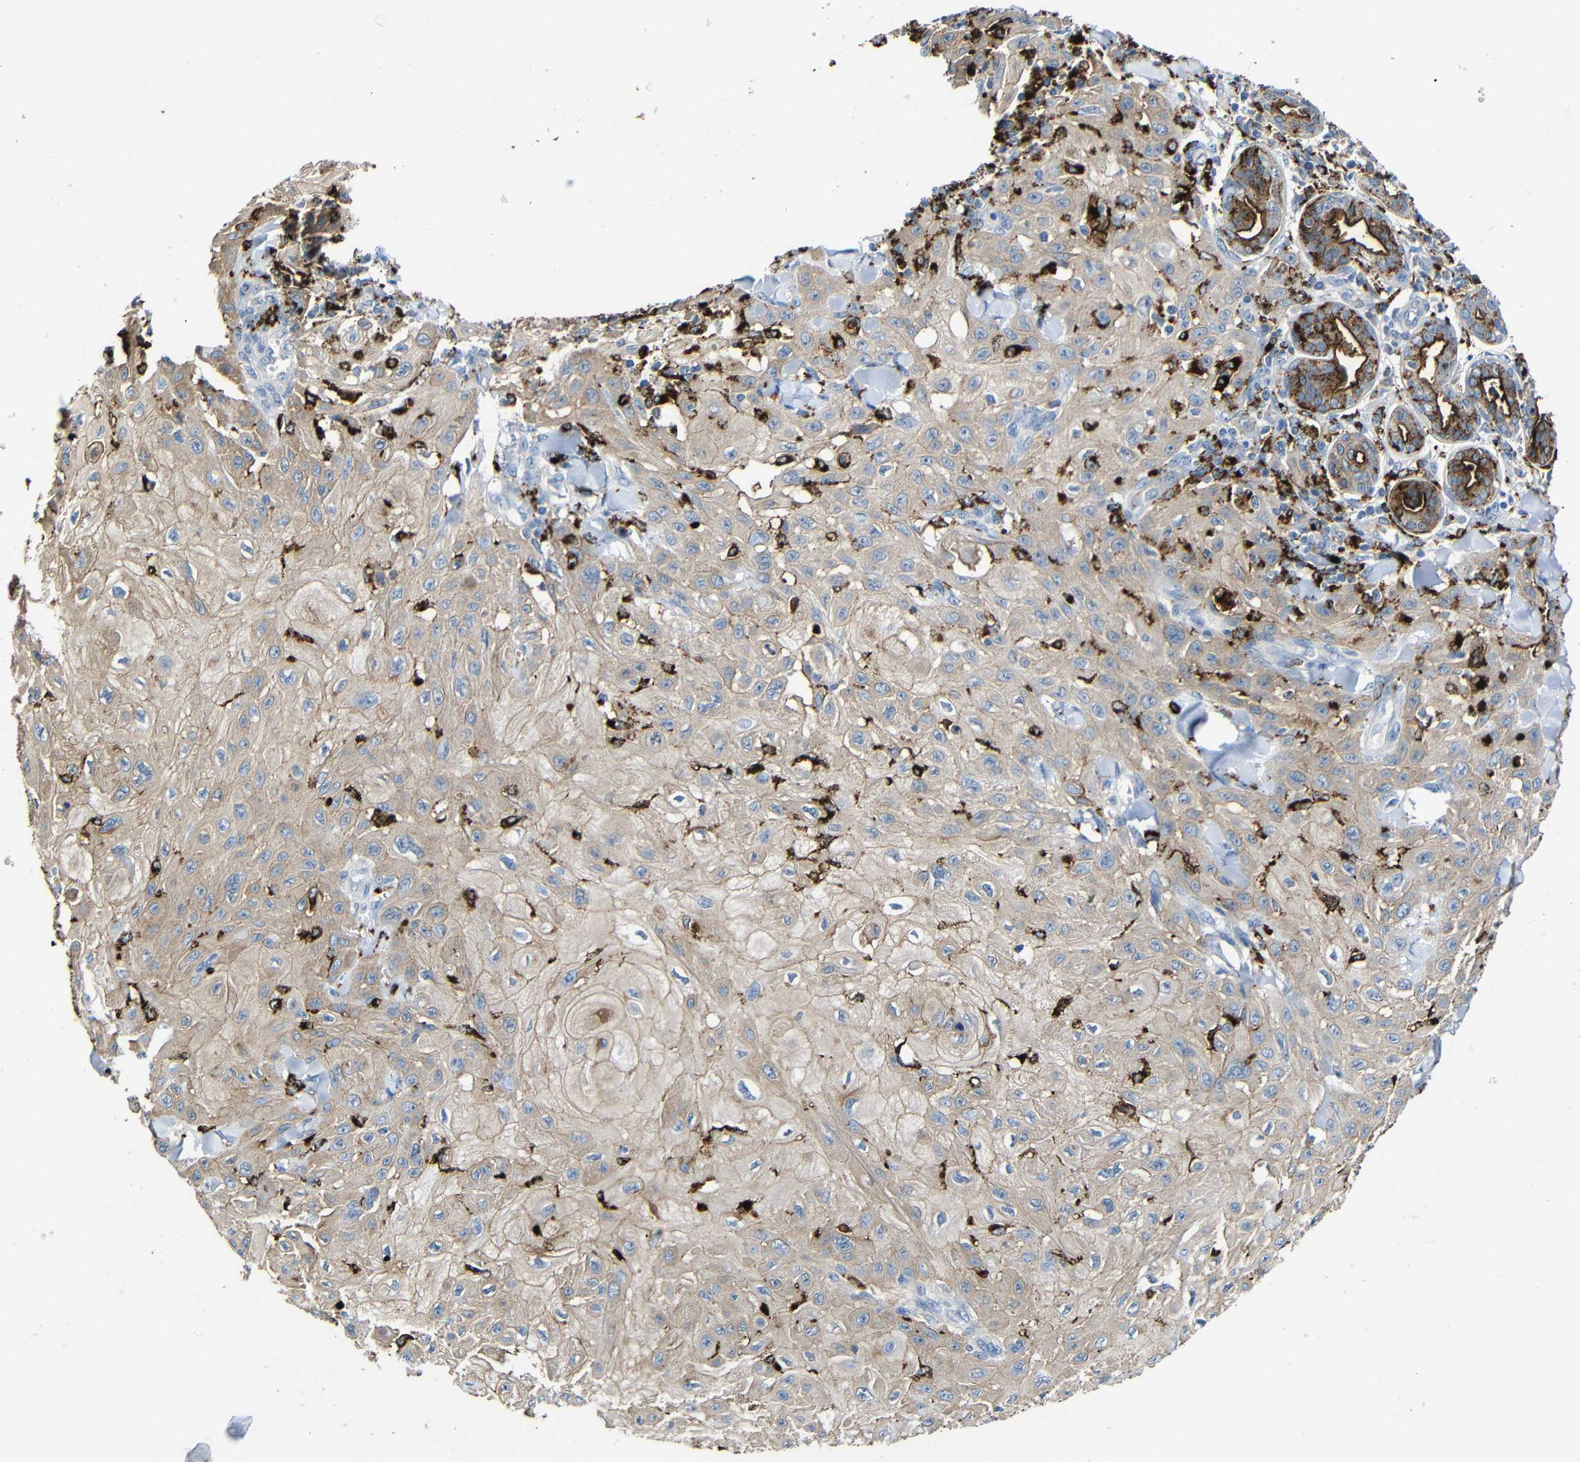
{"staining": {"intensity": "weak", "quantity": ">75%", "location": "cytoplasmic/membranous"}, "tissue": "skin cancer", "cell_type": "Tumor cells", "image_type": "cancer", "snomed": [{"axis": "morphology", "description": "Squamous cell carcinoma, NOS"}, {"axis": "topography", "description": "Skin"}], "caption": "Human squamous cell carcinoma (skin) stained with a protein marker shows weak staining in tumor cells.", "gene": "HLA-DMA", "patient": {"sex": "male", "age": 24}}